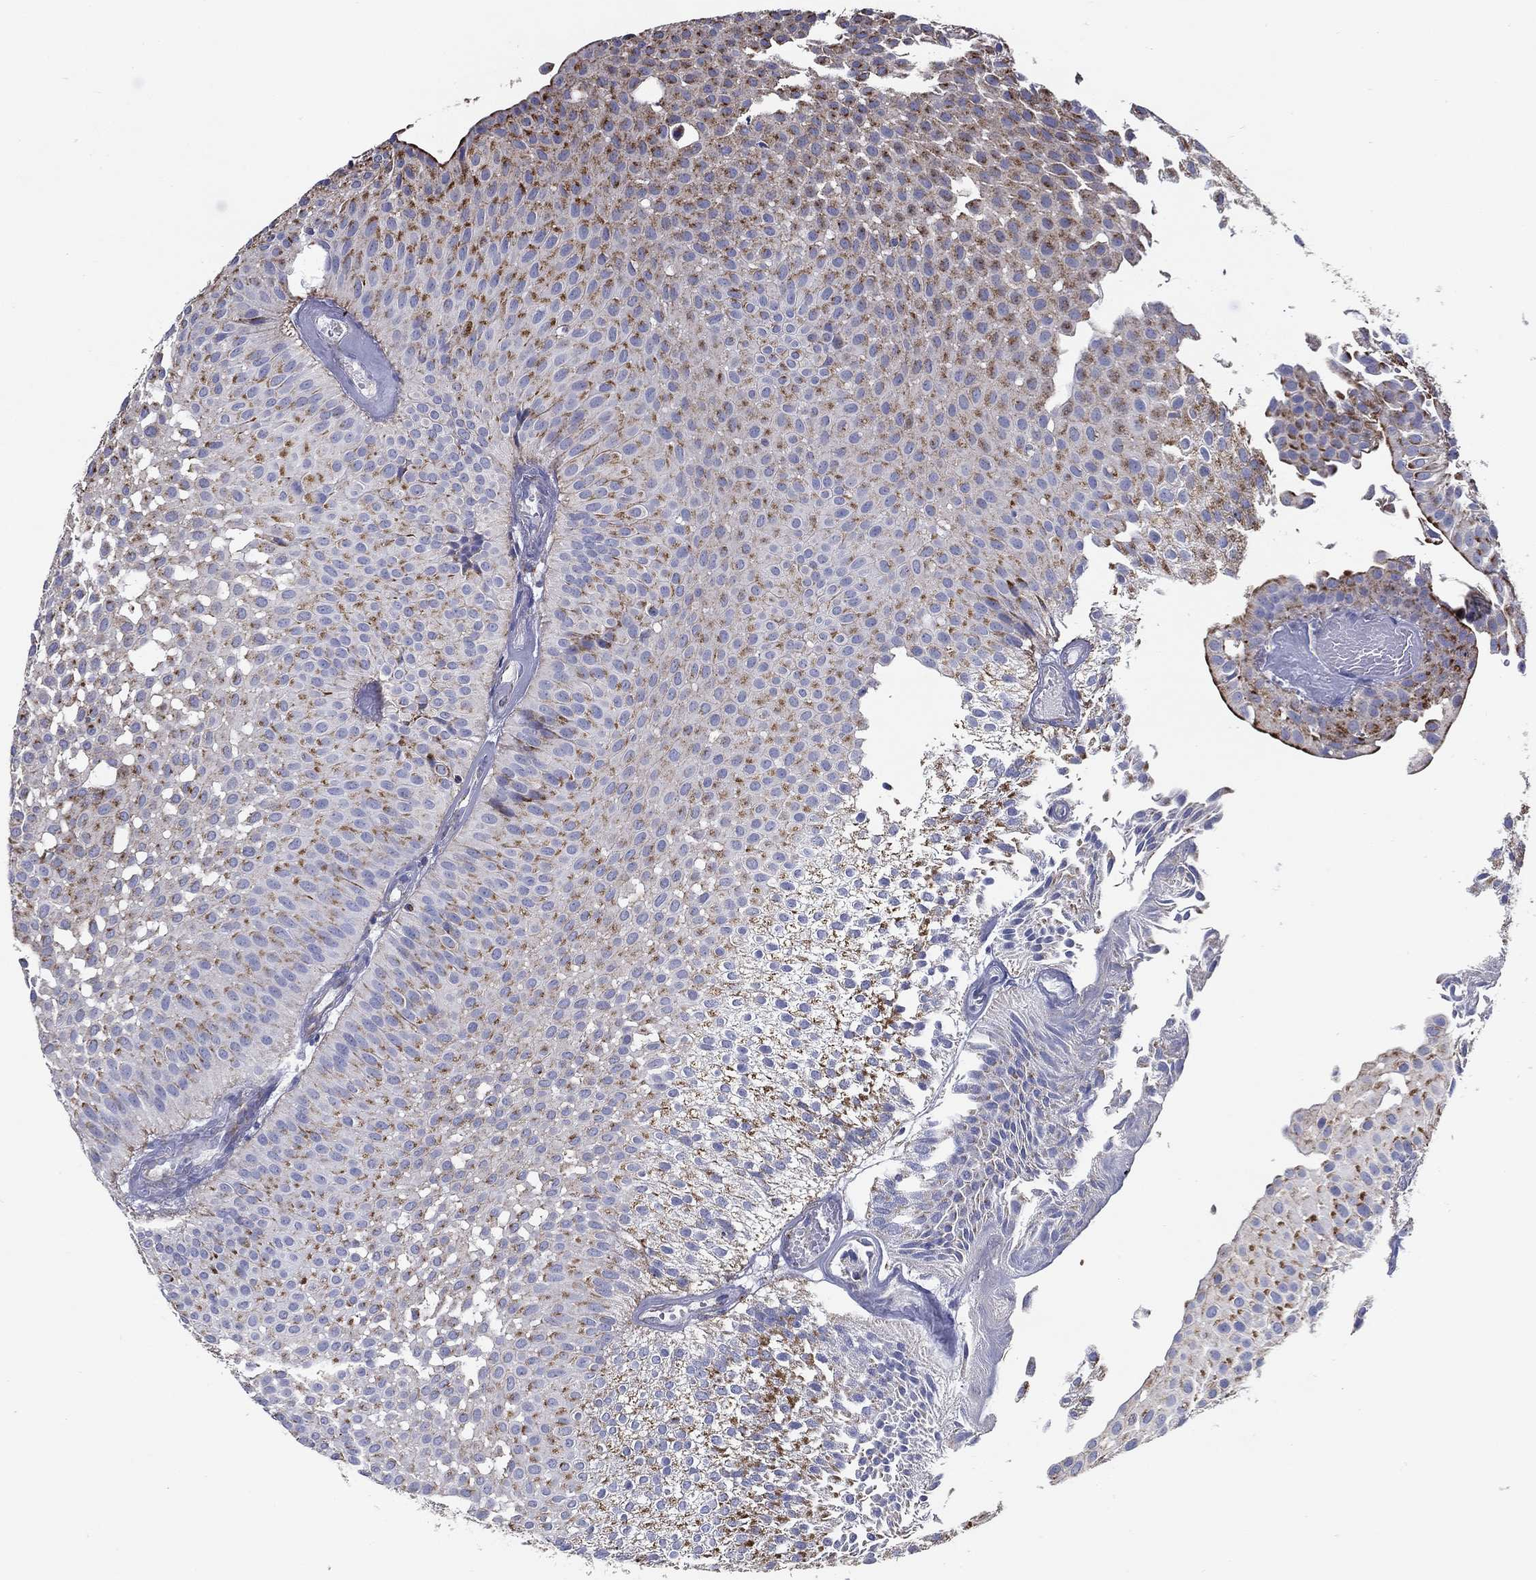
{"staining": {"intensity": "strong", "quantity": "<25%", "location": "cytoplasmic/membranous"}, "tissue": "urothelial cancer", "cell_type": "Tumor cells", "image_type": "cancer", "snomed": [{"axis": "morphology", "description": "Urothelial carcinoma, Low grade"}, {"axis": "topography", "description": "Urinary bladder"}], "caption": "Tumor cells demonstrate medium levels of strong cytoplasmic/membranous staining in about <25% of cells in human urothelial cancer.", "gene": "SFXN1", "patient": {"sex": "male", "age": 64}}